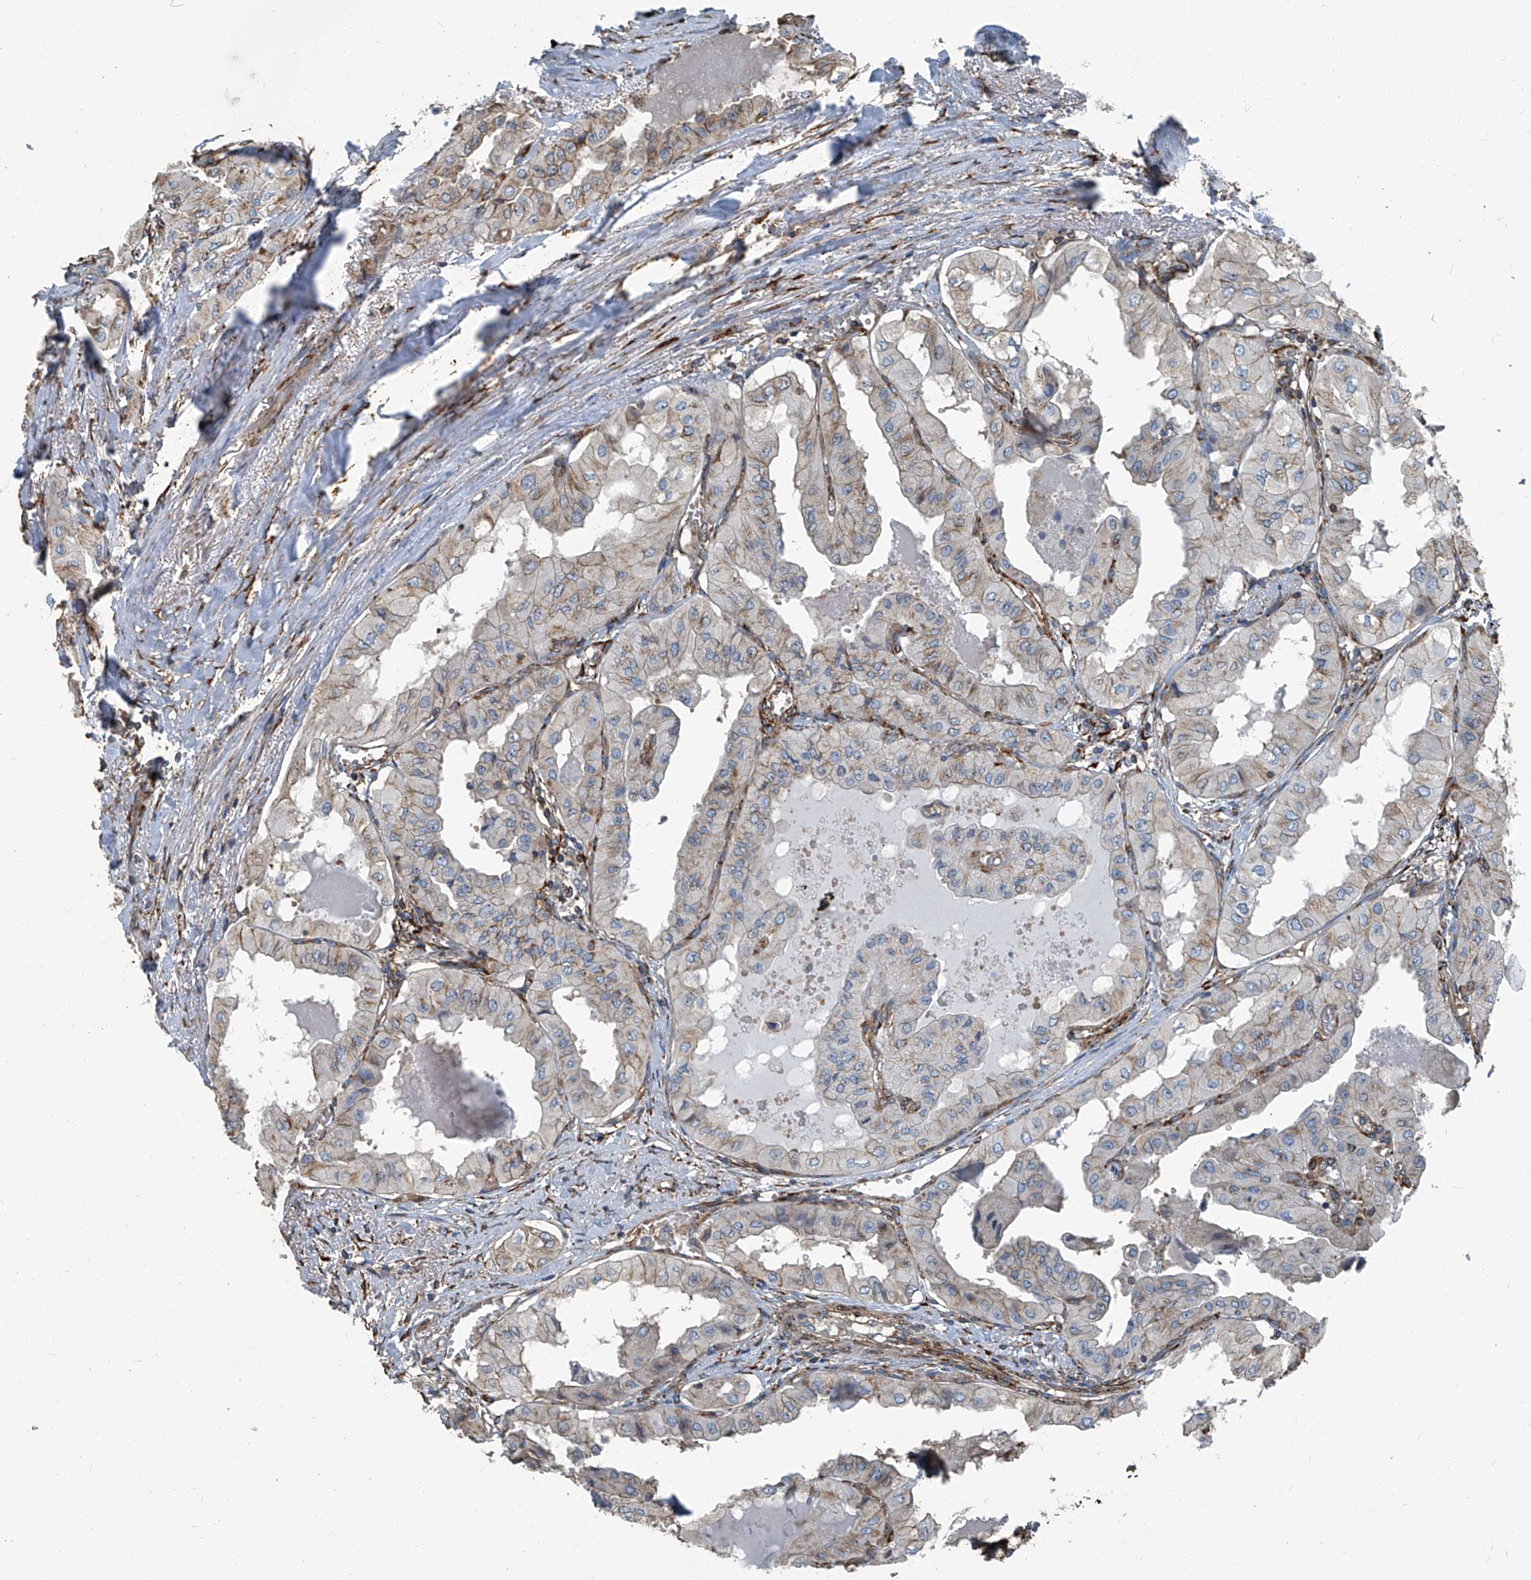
{"staining": {"intensity": "weak", "quantity": "25%-75%", "location": "cytoplasmic/membranous"}, "tissue": "thyroid cancer", "cell_type": "Tumor cells", "image_type": "cancer", "snomed": [{"axis": "morphology", "description": "Papillary adenocarcinoma, NOS"}, {"axis": "topography", "description": "Thyroid gland"}], "caption": "Weak cytoplasmic/membranous staining for a protein is identified in approximately 25%-75% of tumor cells of thyroid cancer (papillary adenocarcinoma) using immunohistochemistry (IHC).", "gene": "SEPTIN7", "patient": {"sex": "female", "age": 59}}